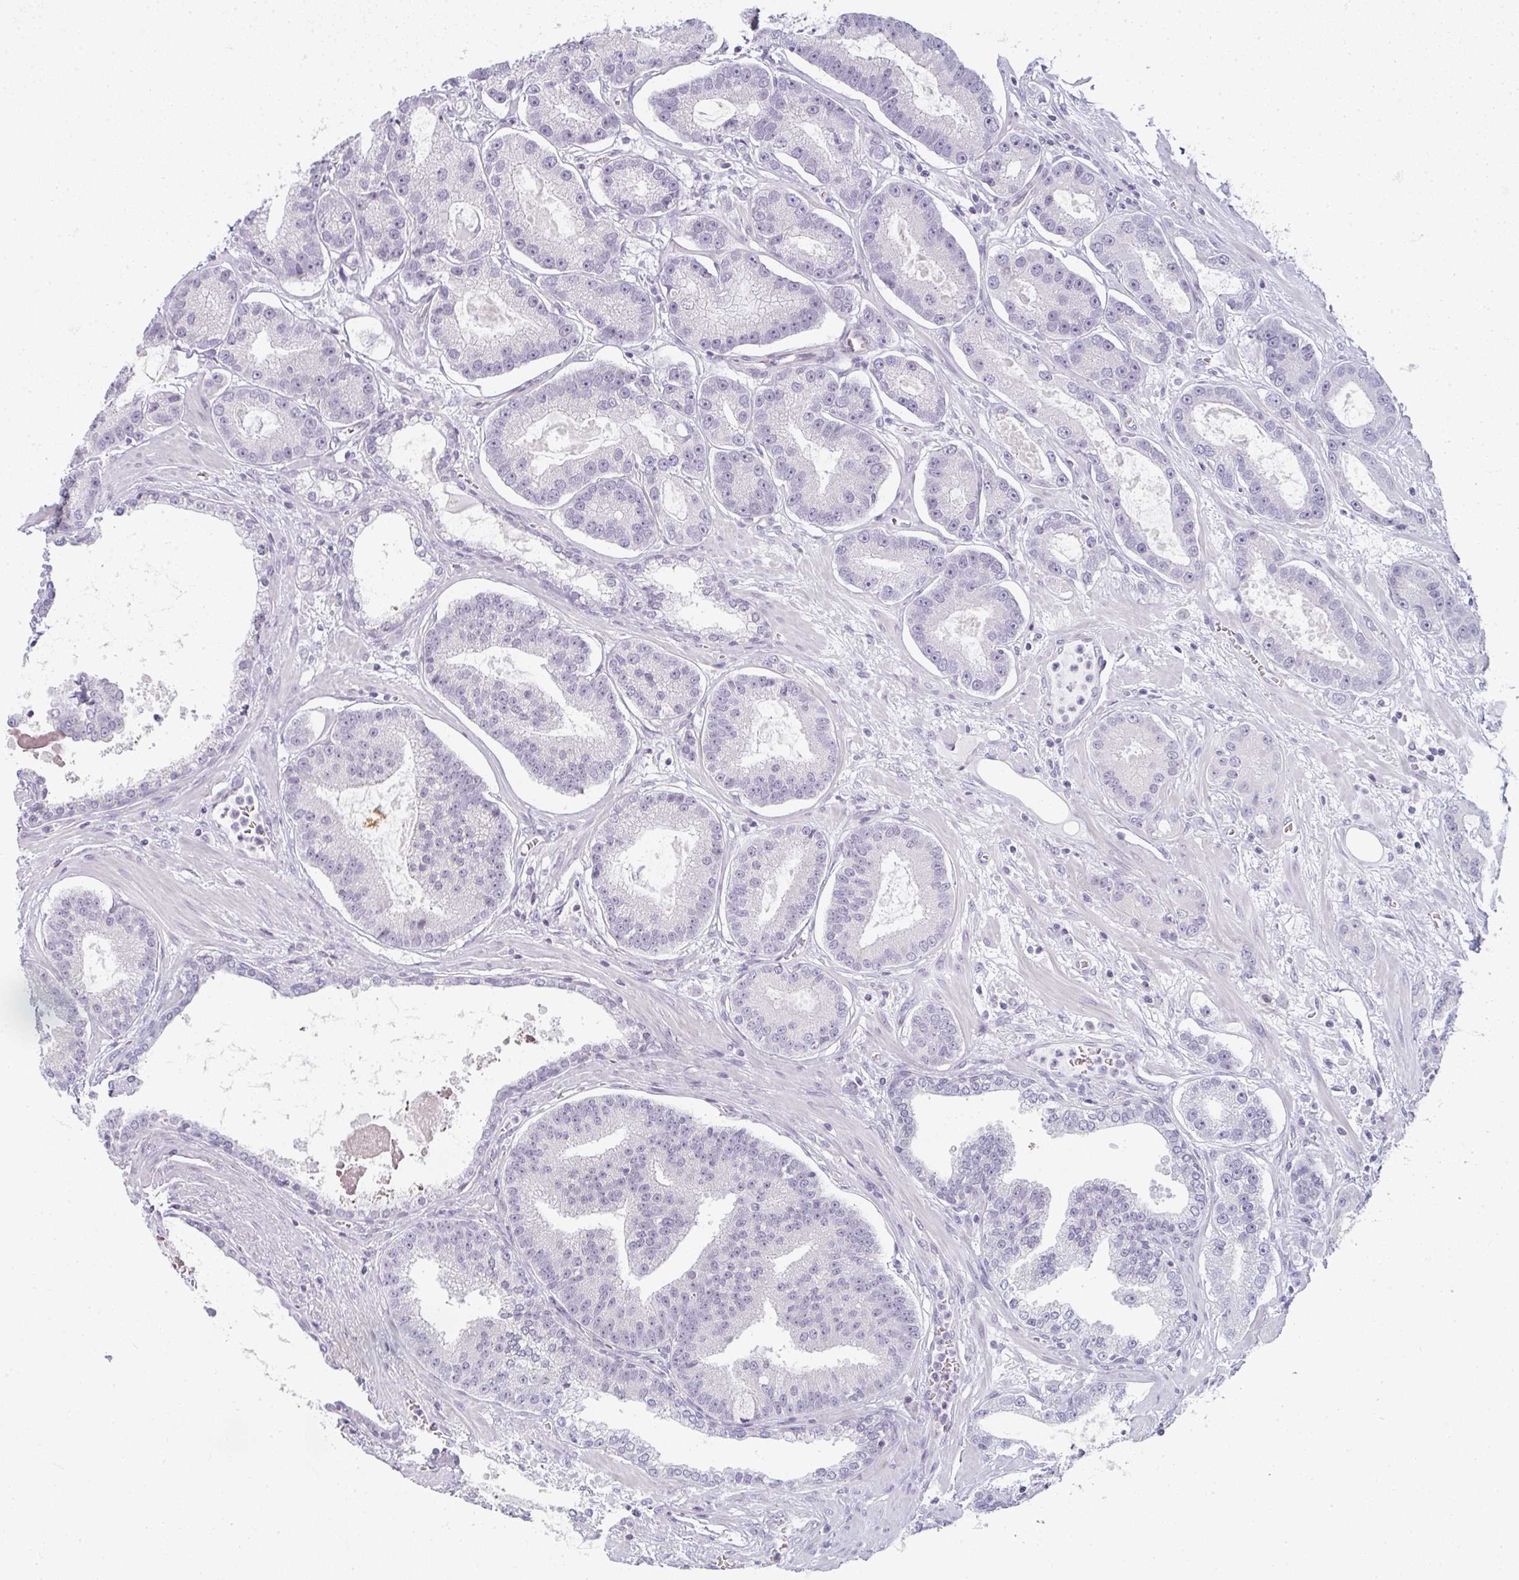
{"staining": {"intensity": "negative", "quantity": "none", "location": "none"}, "tissue": "prostate cancer", "cell_type": "Tumor cells", "image_type": "cancer", "snomed": [{"axis": "morphology", "description": "Adenocarcinoma, High grade"}, {"axis": "topography", "description": "Prostate"}], "caption": "The immunohistochemistry micrograph has no significant staining in tumor cells of prostate adenocarcinoma (high-grade) tissue. The staining is performed using DAB (3,3'-diaminobenzidine) brown chromogen with nuclei counter-stained in using hematoxylin.", "gene": "RBBP6", "patient": {"sex": "male", "age": 65}}